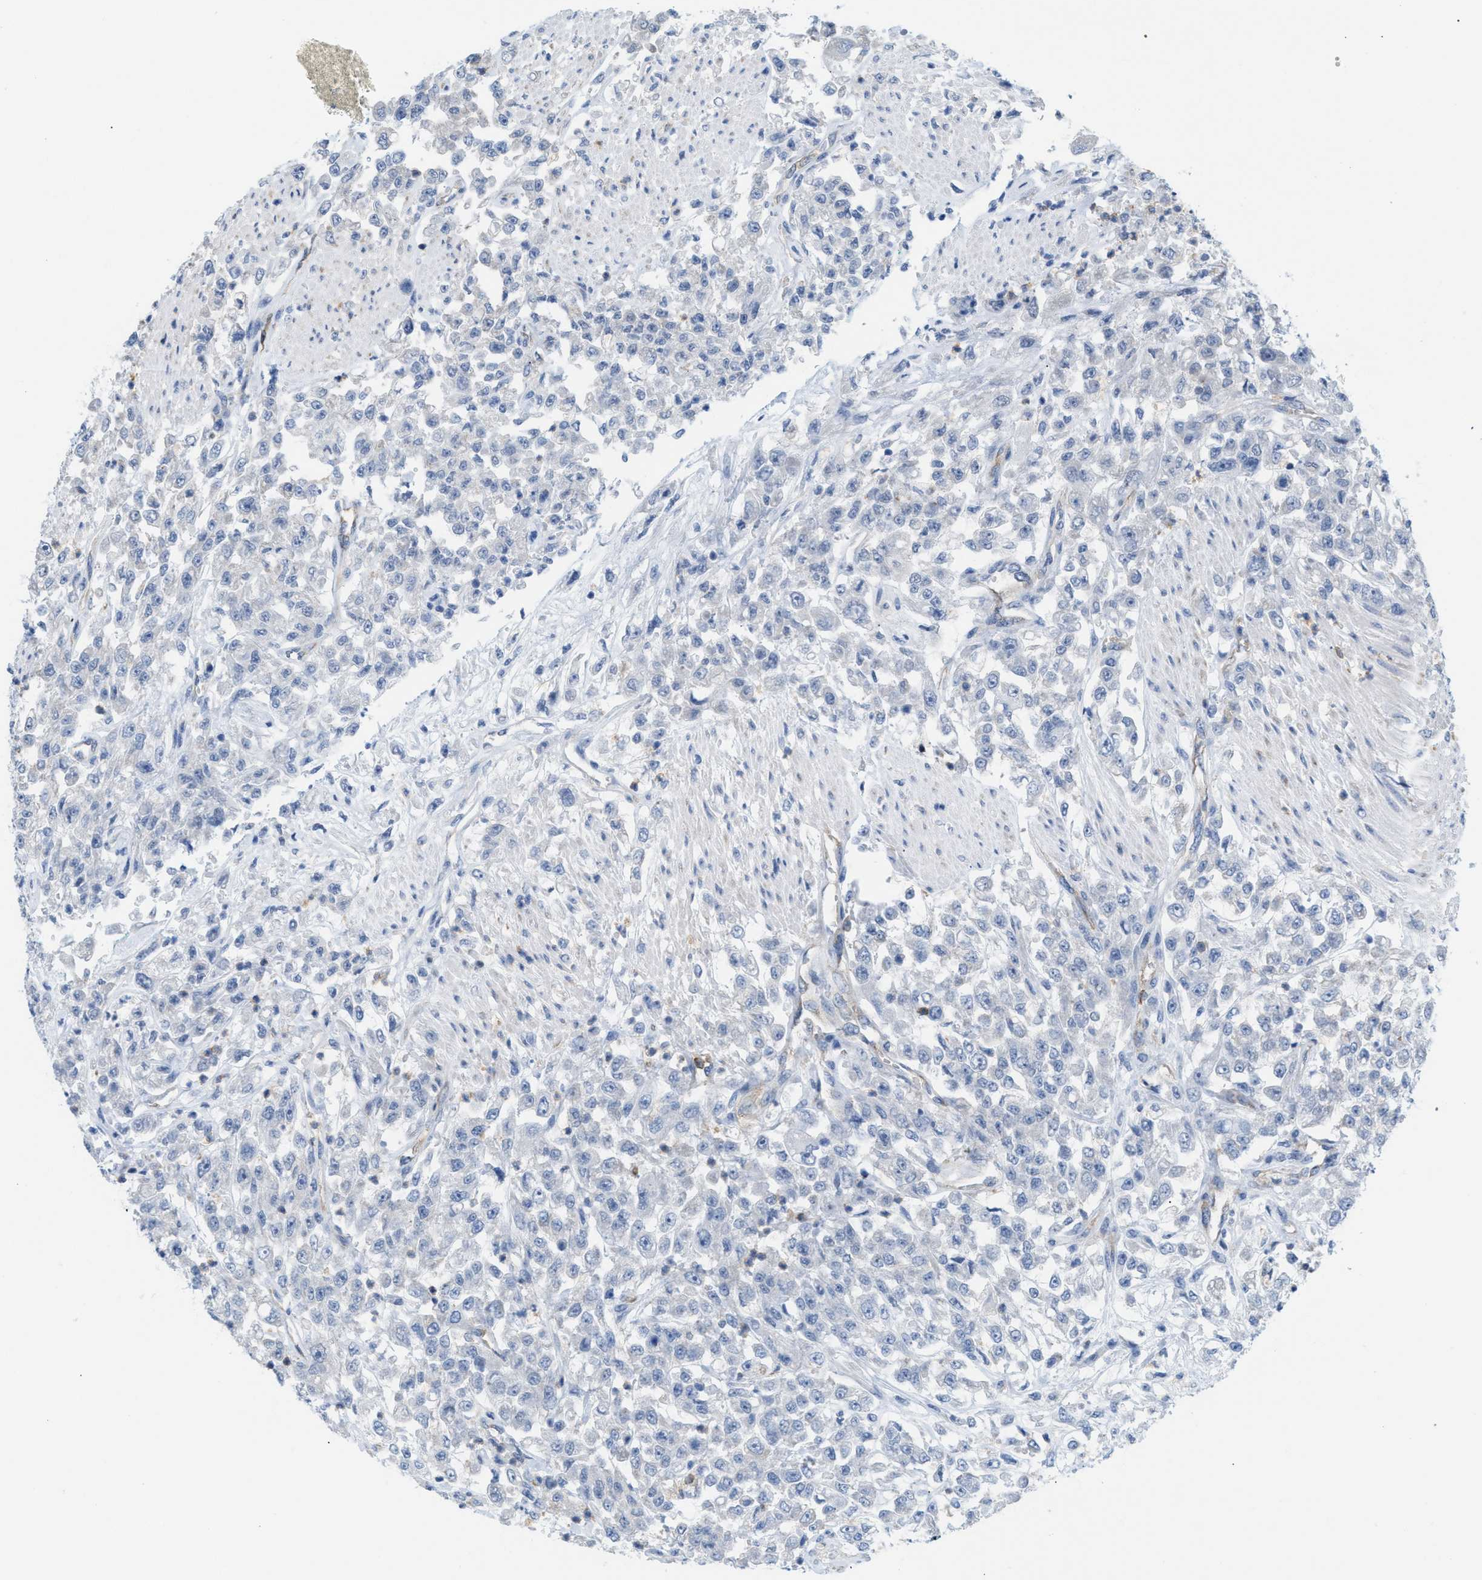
{"staining": {"intensity": "negative", "quantity": "none", "location": "none"}, "tissue": "urothelial cancer", "cell_type": "Tumor cells", "image_type": "cancer", "snomed": [{"axis": "morphology", "description": "Urothelial carcinoma, High grade"}, {"axis": "topography", "description": "Urinary bladder"}], "caption": "Tumor cells show no significant protein positivity in high-grade urothelial carcinoma. Nuclei are stained in blue.", "gene": "IL16", "patient": {"sex": "male", "age": 46}}